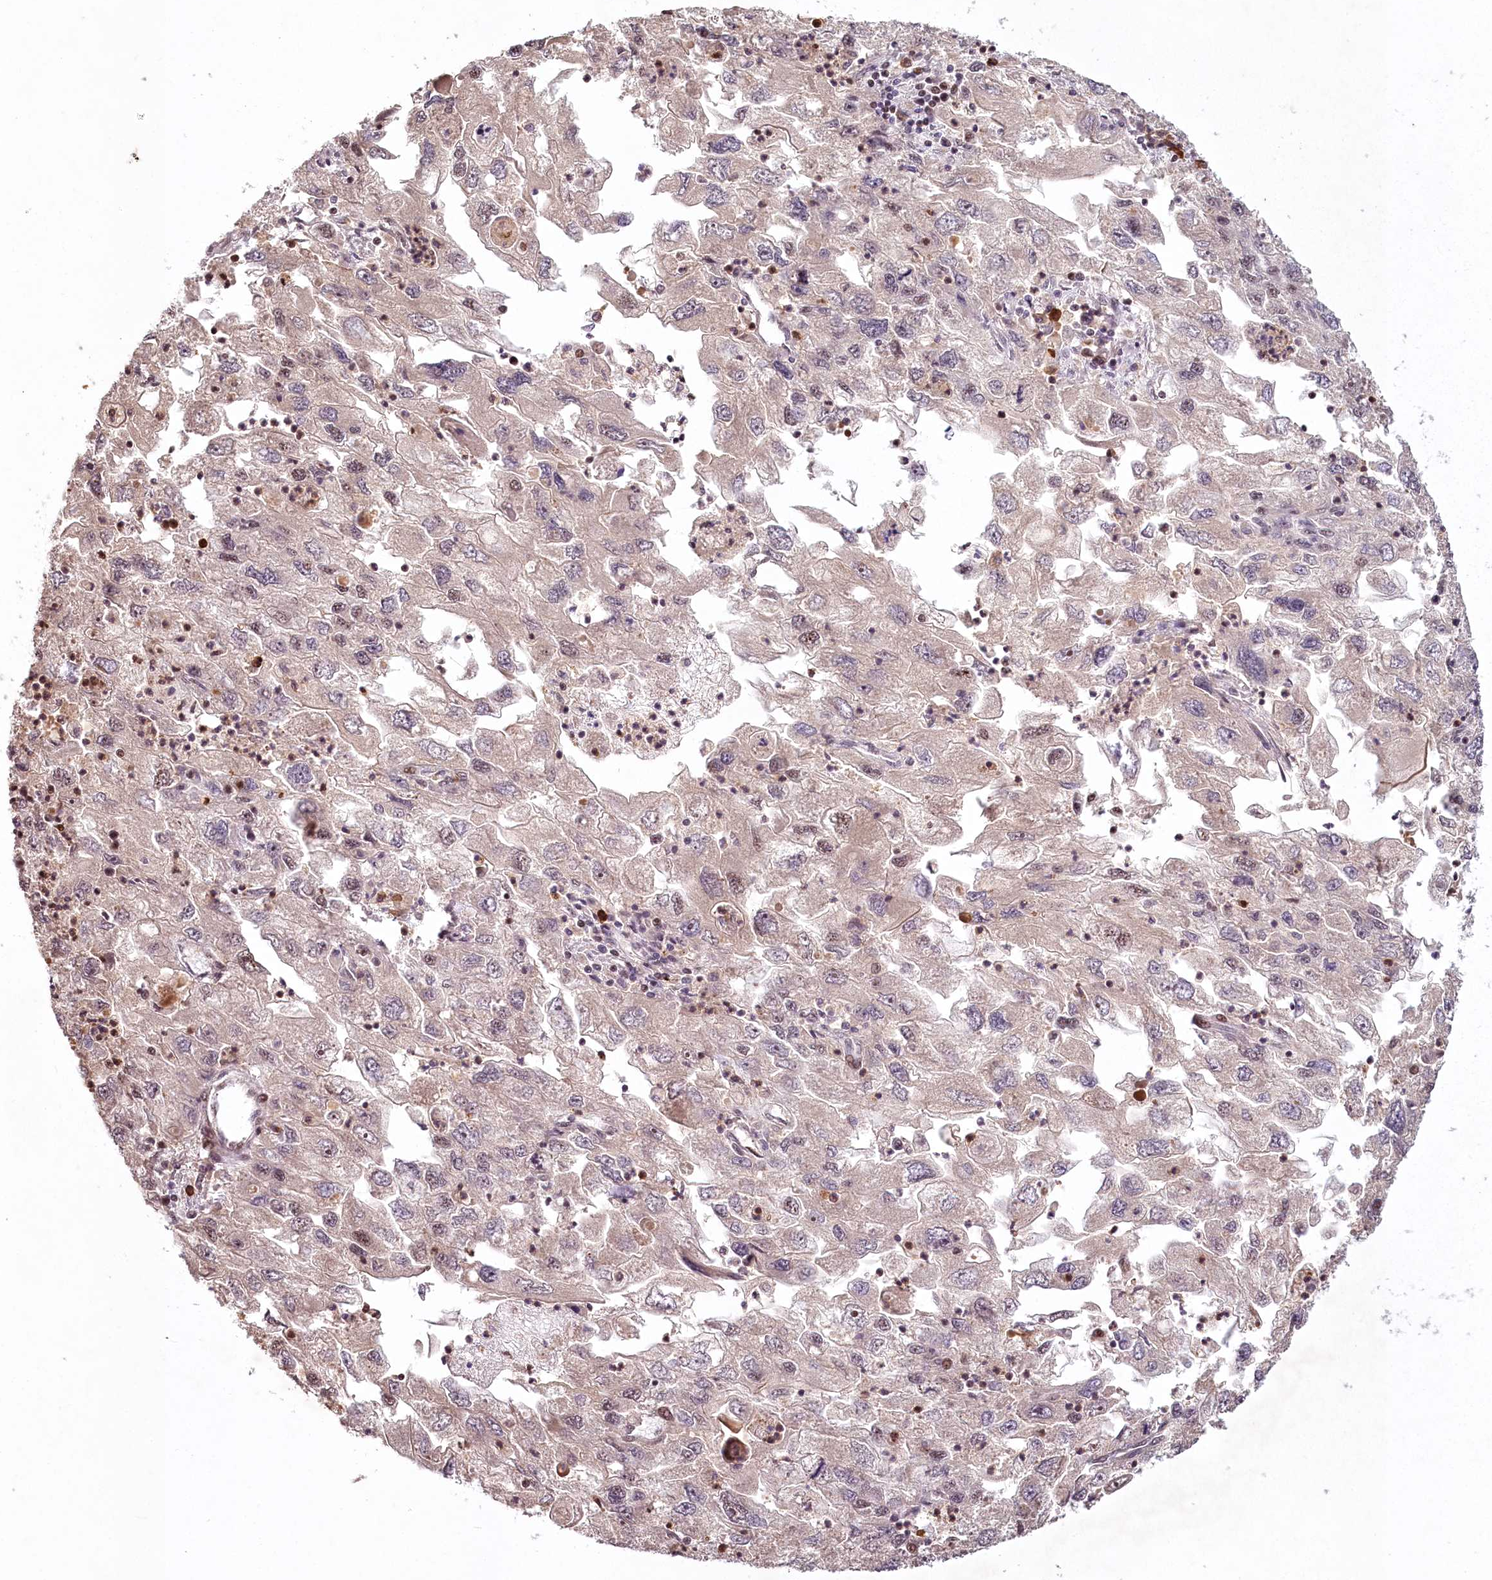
{"staining": {"intensity": "weak", "quantity": "<25%", "location": "nuclear"}, "tissue": "endometrial cancer", "cell_type": "Tumor cells", "image_type": "cancer", "snomed": [{"axis": "morphology", "description": "Adenocarcinoma, NOS"}, {"axis": "topography", "description": "Endometrium"}], "caption": "The immunohistochemistry photomicrograph has no significant positivity in tumor cells of adenocarcinoma (endometrial) tissue. The staining was performed using DAB (3,3'-diaminobenzidine) to visualize the protein expression in brown, while the nuclei were stained in blue with hematoxylin (Magnification: 20x).", "gene": "PYROXD1", "patient": {"sex": "female", "age": 49}}